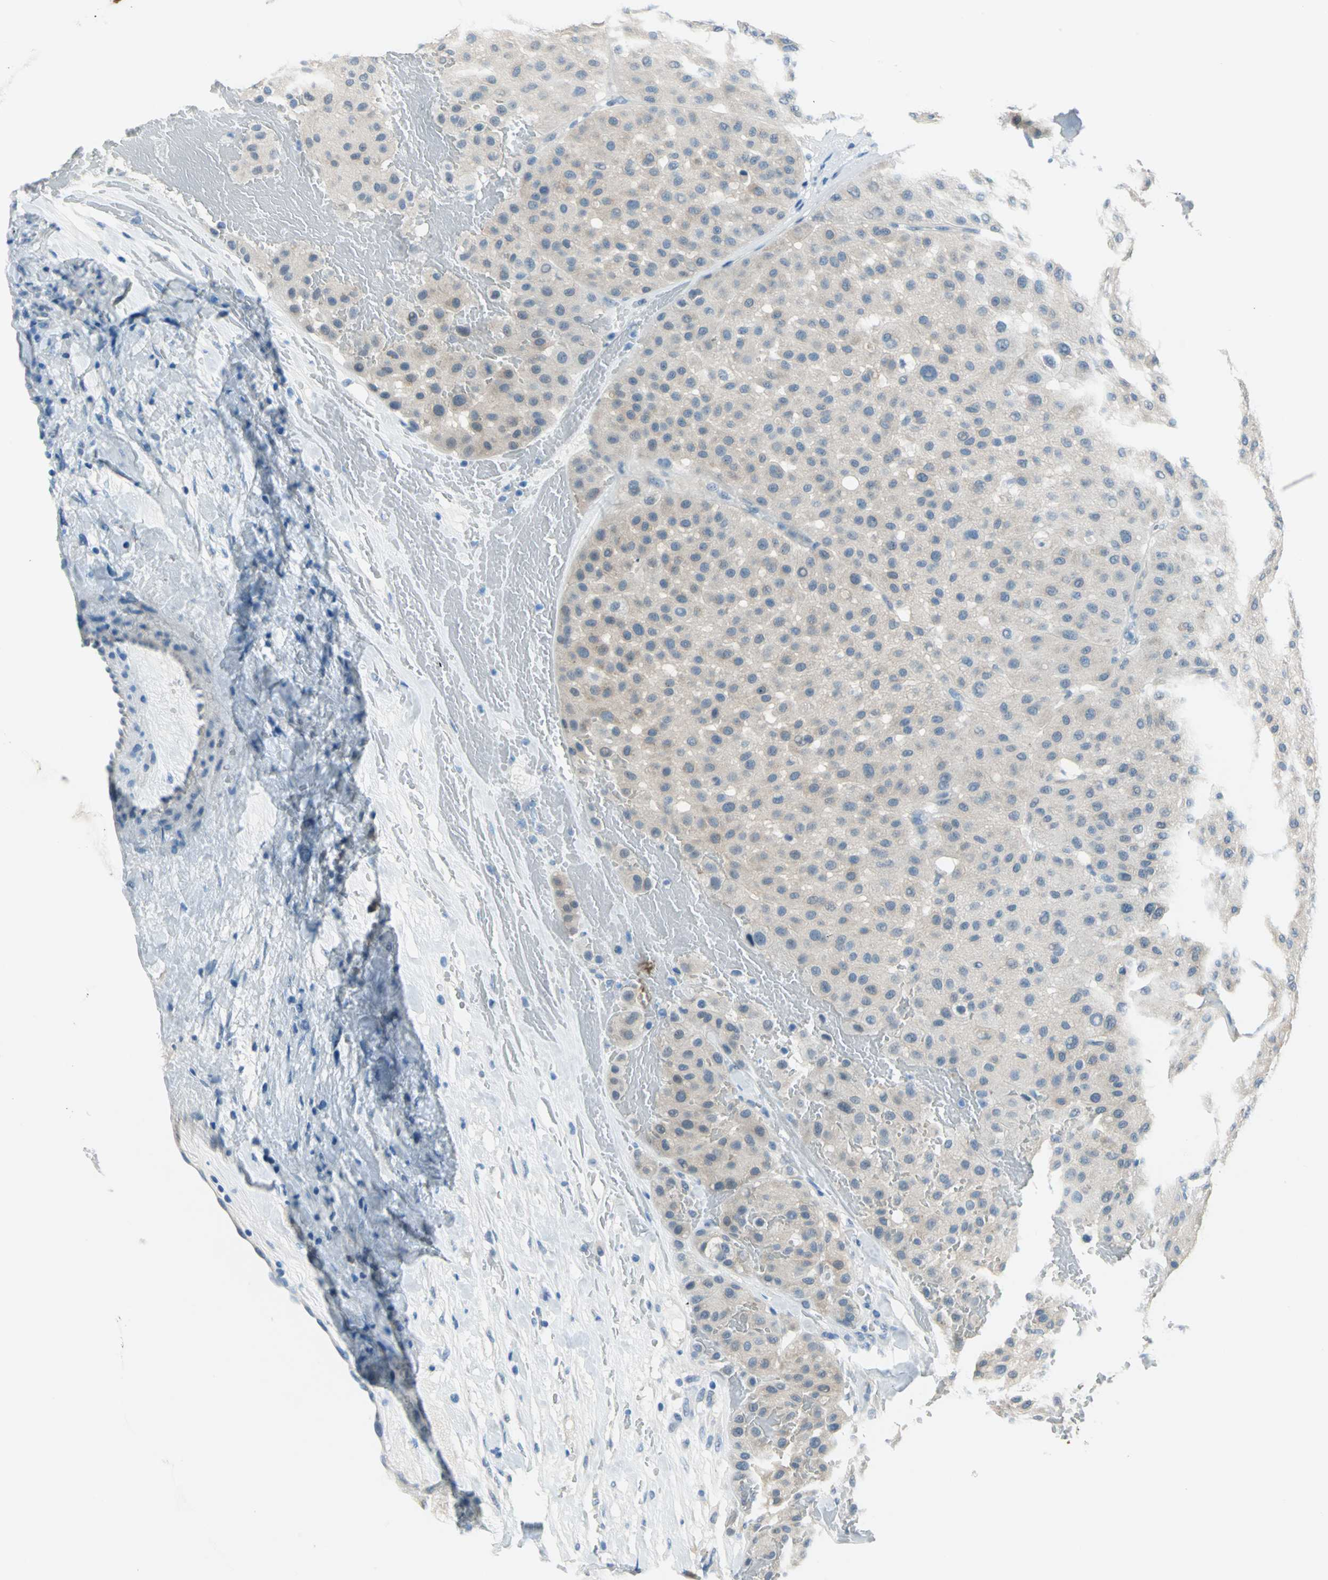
{"staining": {"intensity": "negative", "quantity": "none", "location": "none"}, "tissue": "melanoma", "cell_type": "Tumor cells", "image_type": "cancer", "snomed": [{"axis": "morphology", "description": "Normal tissue, NOS"}, {"axis": "morphology", "description": "Malignant melanoma, Metastatic site"}, {"axis": "topography", "description": "Skin"}], "caption": "Immunohistochemistry photomicrograph of neoplastic tissue: melanoma stained with DAB (3,3'-diaminobenzidine) reveals no significant protein staining in tumor cells.", "gene": "MUC4", "patient": {"sex": "male", "age": 41}}